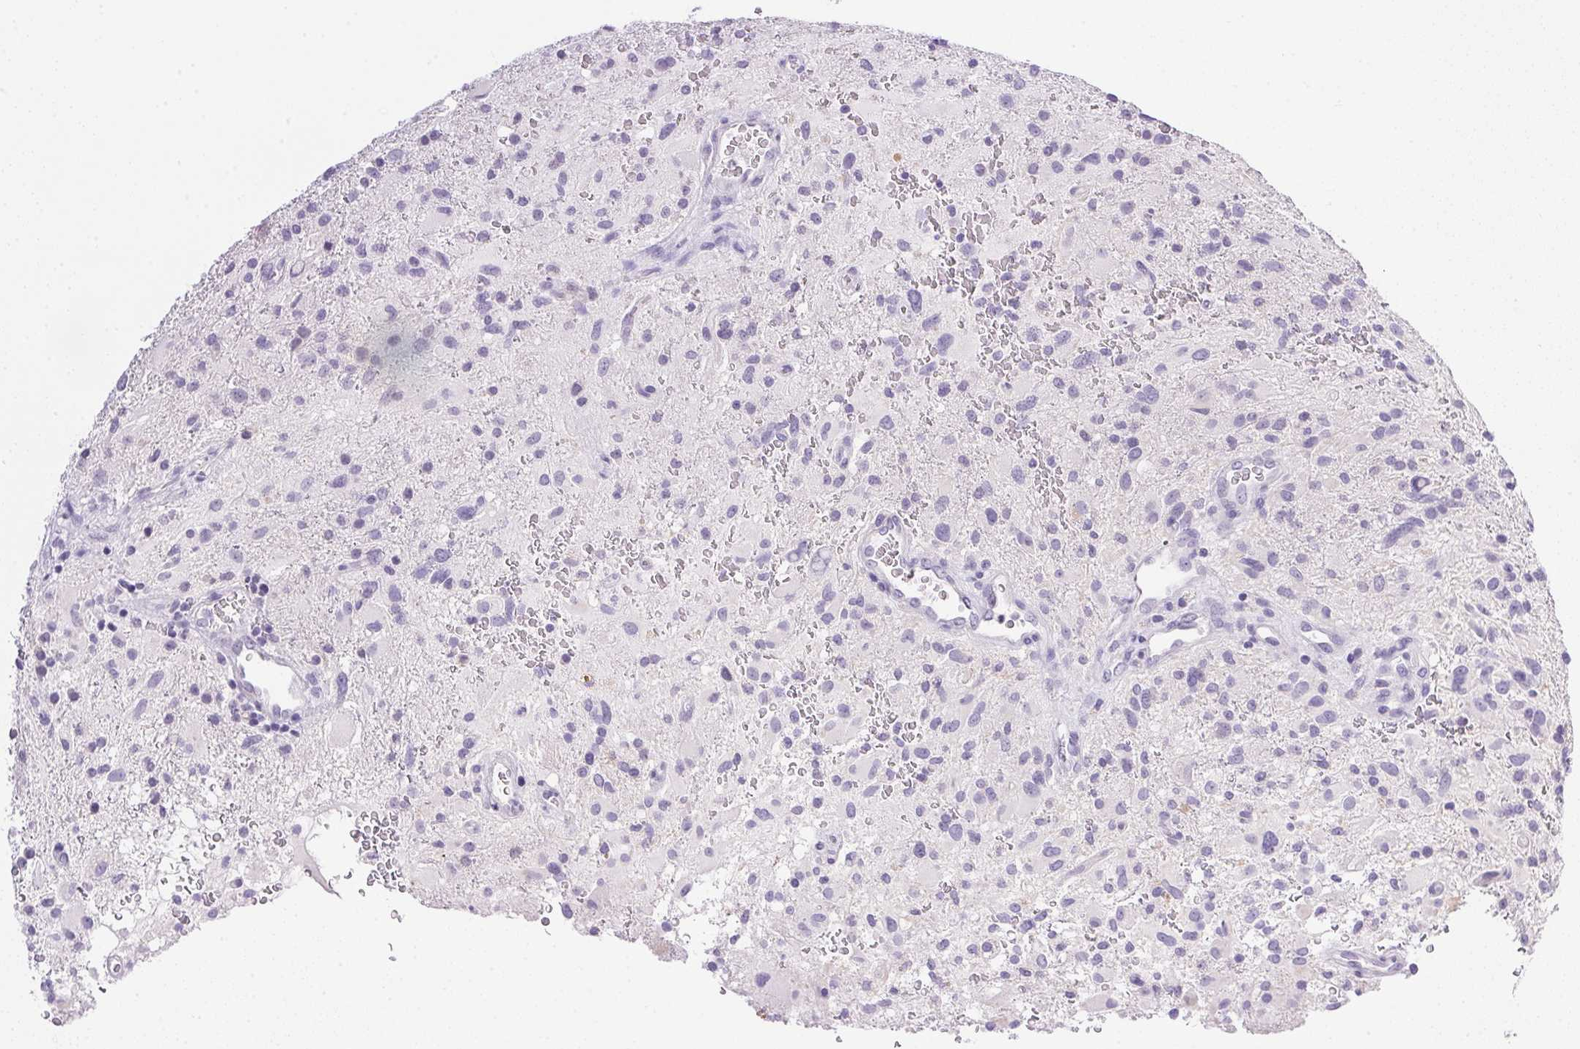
{"staining": {"intensity": "negative", "quantity": "none", "location": "none"}, "tissue": "glioma", "cell_type": "Tumor cells", "image_type": "cancer", "snomed": [{"axis": "morphology", "description": "Glioma, malignant, High grade"}, {"axis": "topography", "description": "Brain"}], "caption": "The image displays no significant expression in tumor cells of malignant high-grade glioma.", "gene": "ATP6V0A4", "patient": {"sex": "male", "age": 53}}